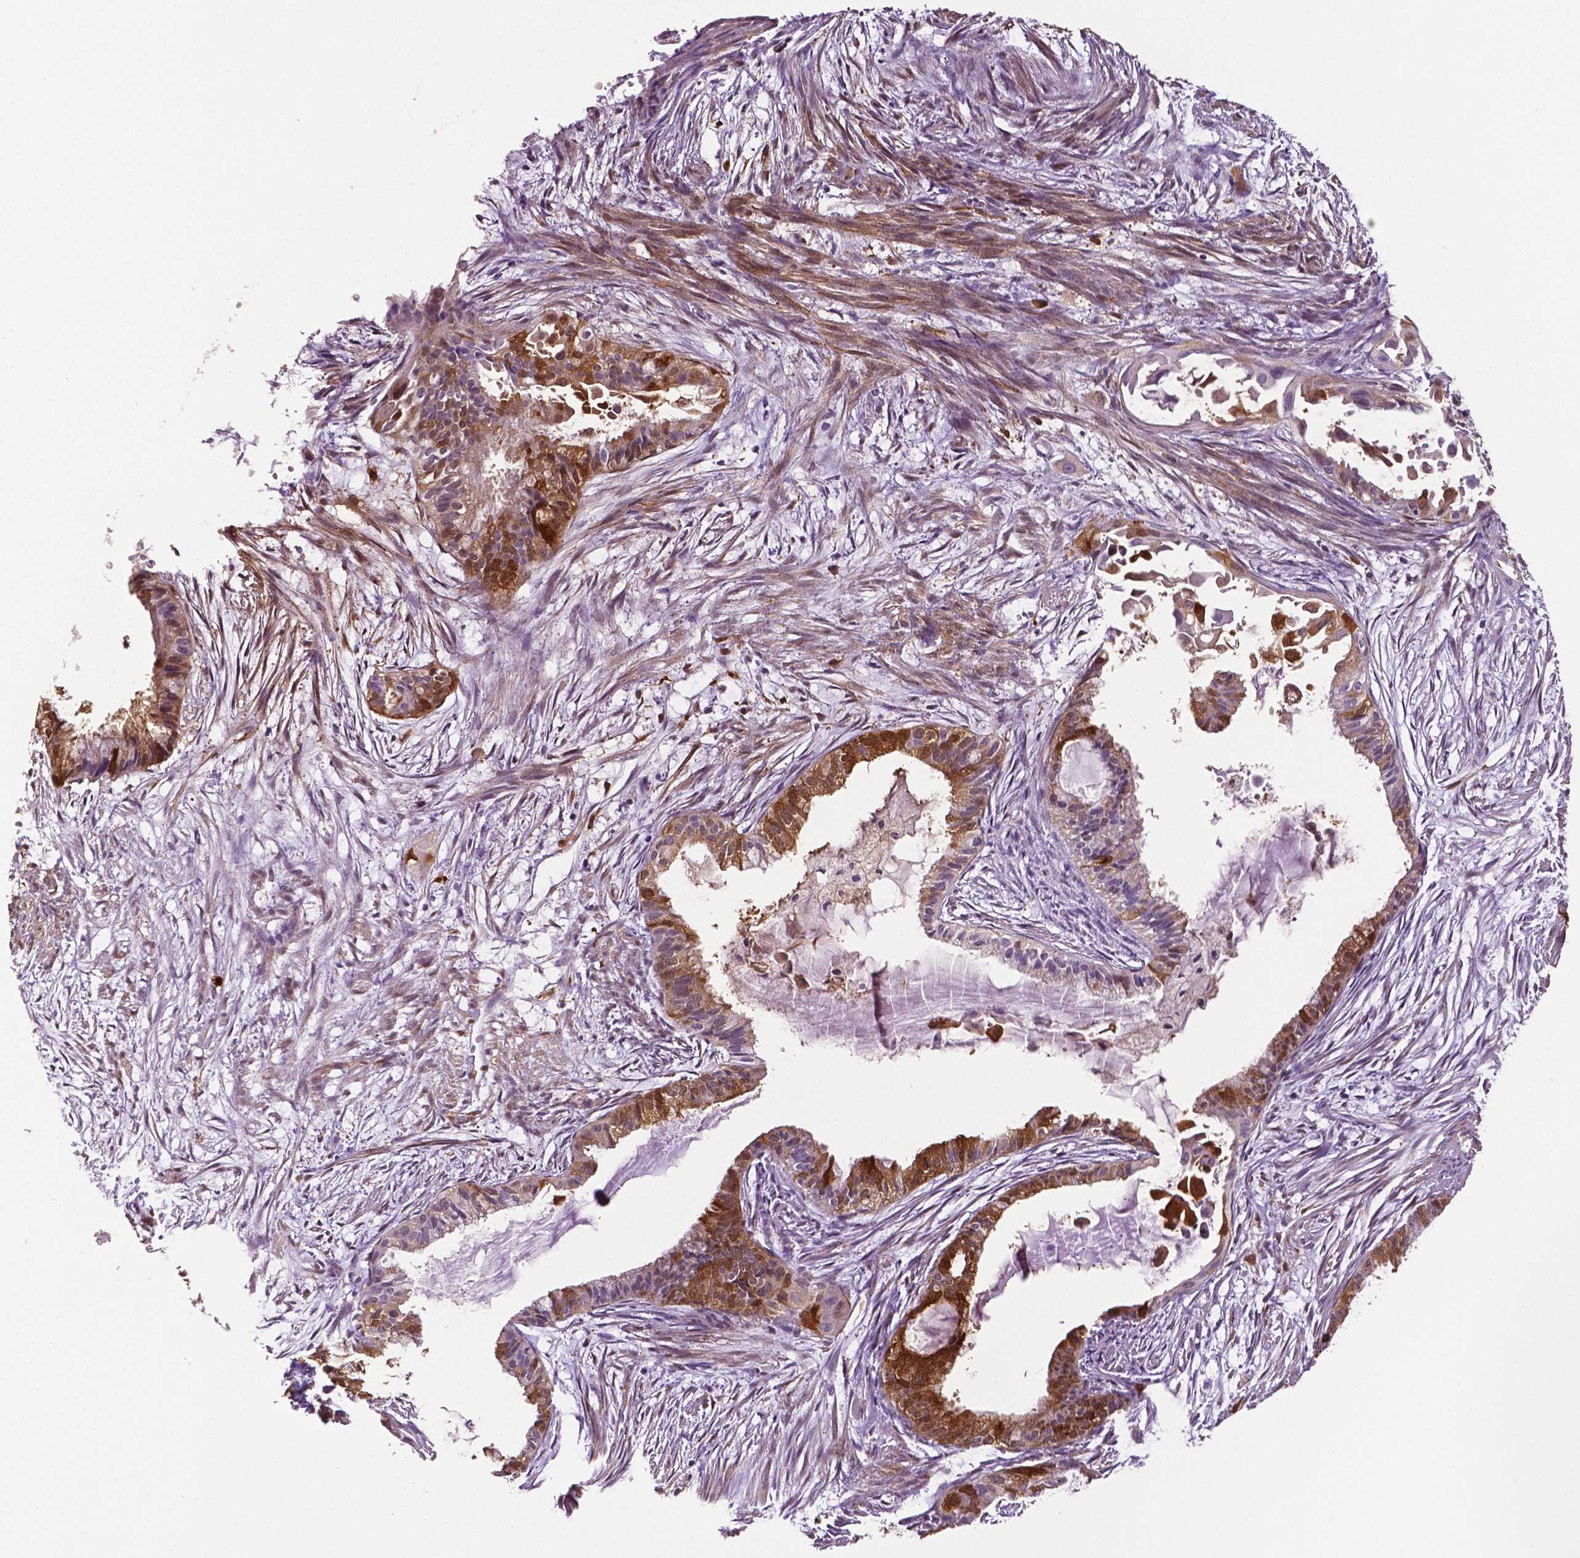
{"staining": {"intensity": "moderate", "quantity": "25%-75%", "location": "cytoplasmic/membranous,nuclear"}, "tissue": "endometrial cancer", "cell_type": "Tumor cells", "image_type": "cancer", "snomed": [{"axis": "morphology", "description": "Adenocarcinoma, NOS"}, {"axis": "topography", "description": "Endometrium"}], "caption": "Immunohistochemical staining of human endometrial adenocarcinoma shows medium levels of moderate cytoplasmic/membranous and nuclear protein positivity in approximately 25%-75% of tumor cells.", "gene": "PHGDH", "patient": {"sex": "female", "age": 86}}